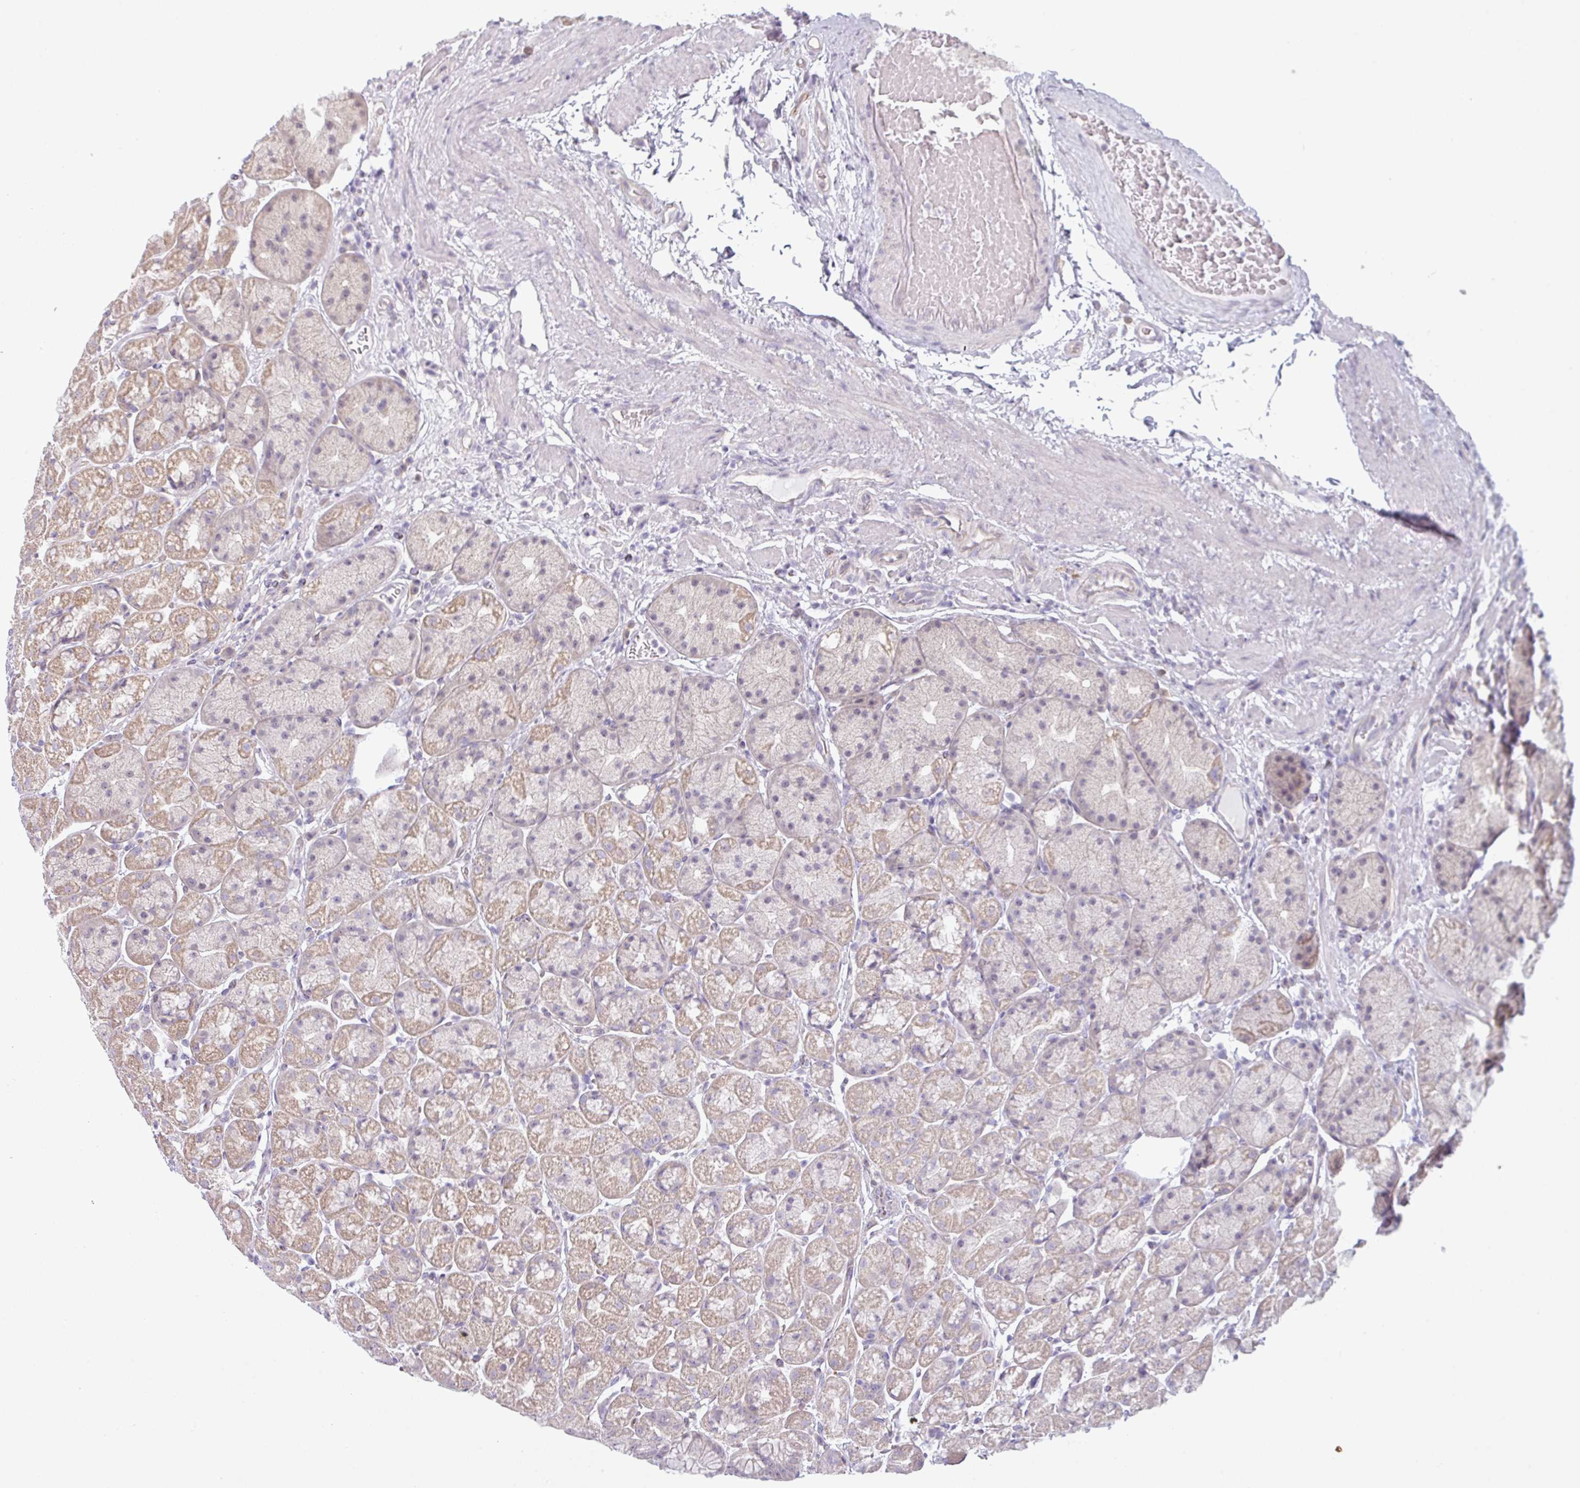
{"staining": {"intensity": "moderate", "quantity": "<25%", "location": "cytoplasmic/membranous,nuclear"}, "tissue": "stomach", "cell_type": "Glandular cells", "image_type": "normal", "snomed": [{"axis": "morphology", "description": "Normal tissue, NOS"}, {"axis": "topography", "description": "Stomach, lower"}], "caption": "The micrograph displays immunohistochemical staining of unremarkable stomach. There is moderate cytoplasmic/membranous,nuclear positivity is present in approximately <25% of glandular cells.", "gene": "CCDC144A", "patient": {"sex": "male", "age": 67}}